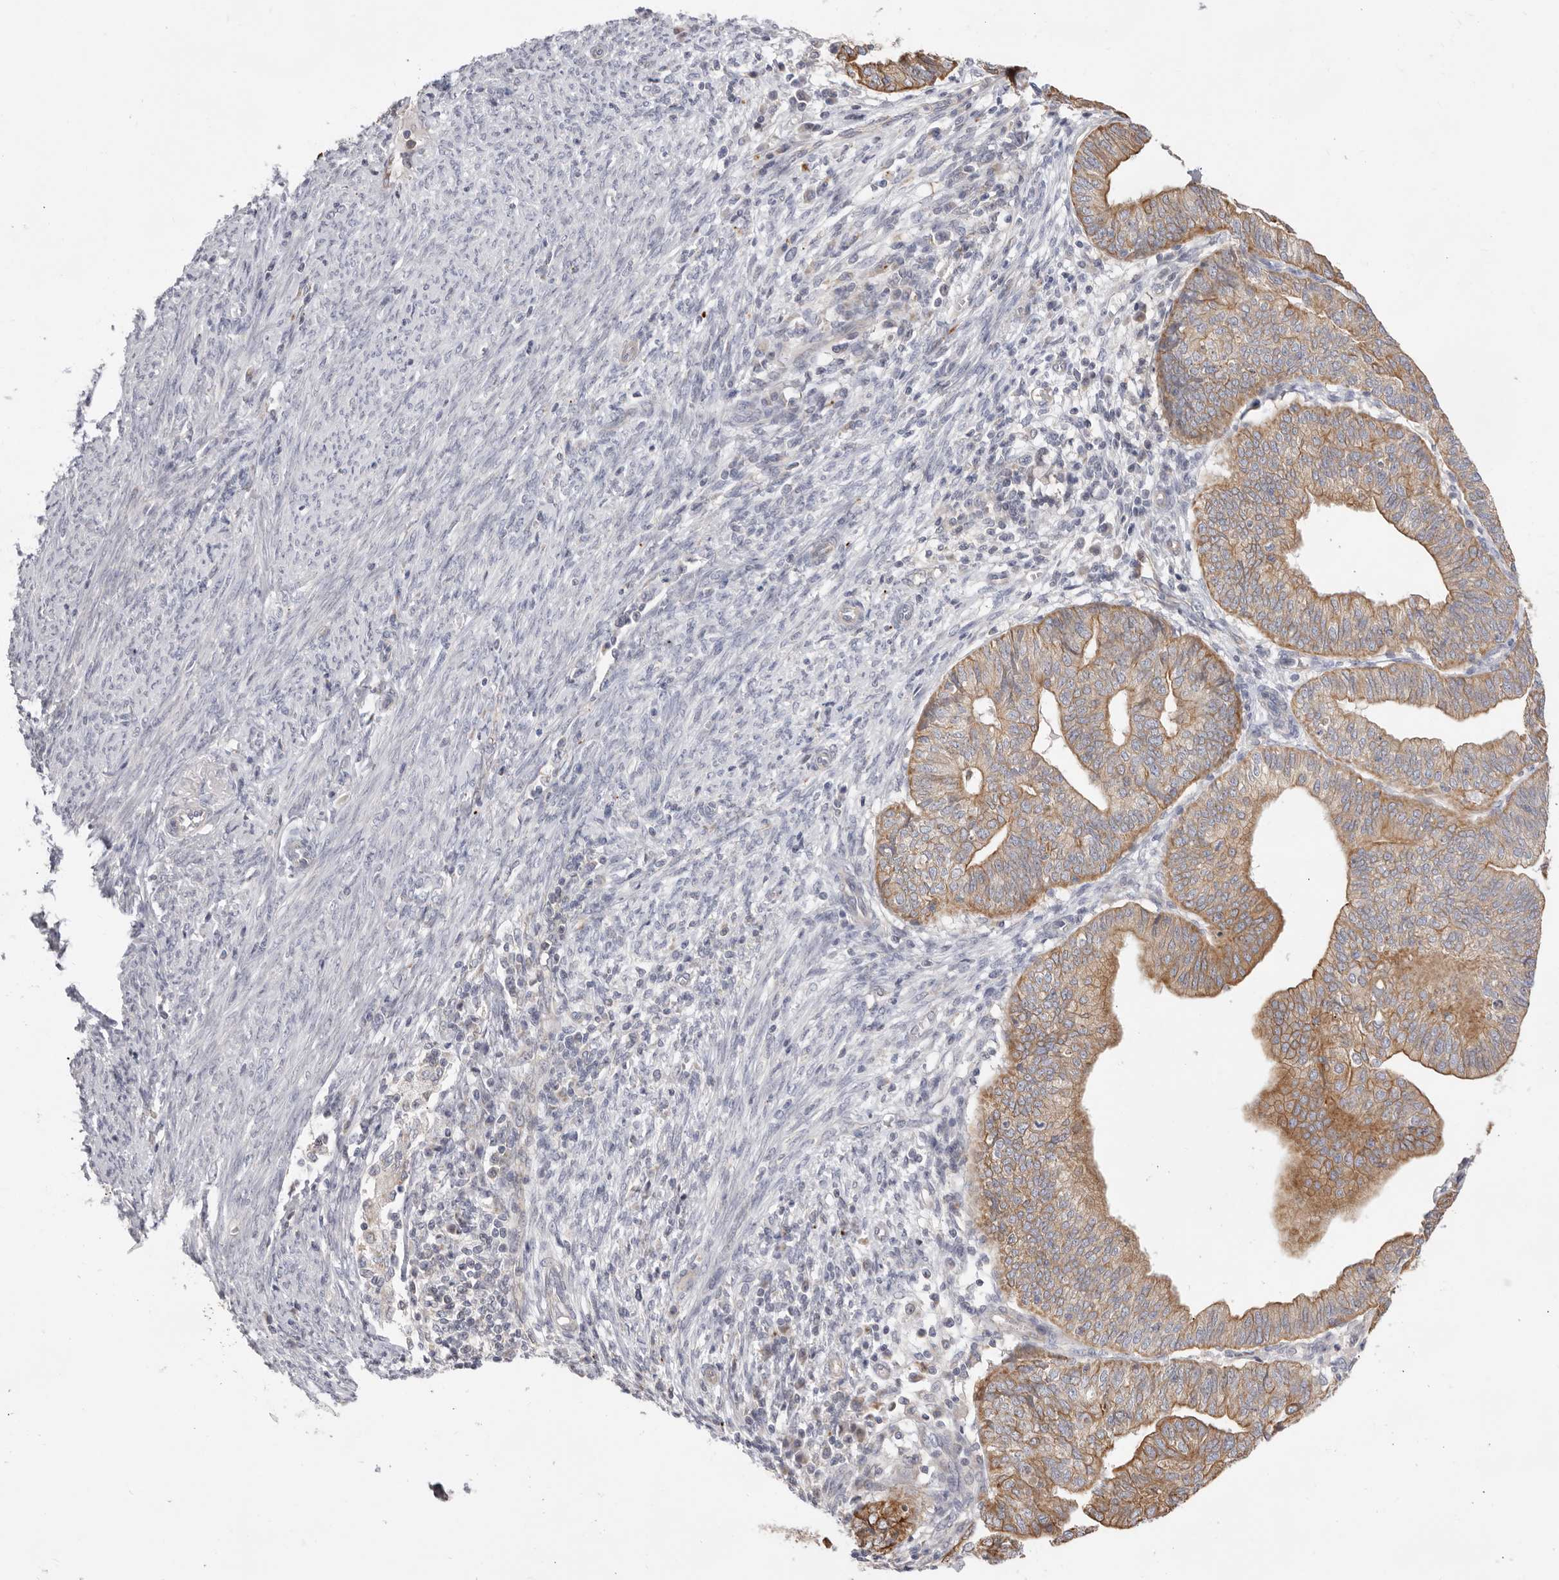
{"staining": {"intensity": "moderate", "quantity": ">75%", "location": "cytoplasmic/membranous"}, "tissue": "endometrial cancer", "cell_type": "Tumor cells", "image_type": "cancer", "snomed": [{"axis": "morphology", "description": "Adenocarcinoma, NOS"}, {"axis": "topography", "description": "Uterus"}], "caption": "Immunohistochemical staining of endometrial cancer displays moderate cytoplasmic/membranous protein positivity in approximately >75% of tumor cells. The protein of interest is stained brown, and the nuclei are stained in blue (DAB (3,3'-diaminobenzidine) IHC with brightfield microscopy, high magnification).", "gene": "USH1C", "patient": {"sex": "female", "age": 77}}